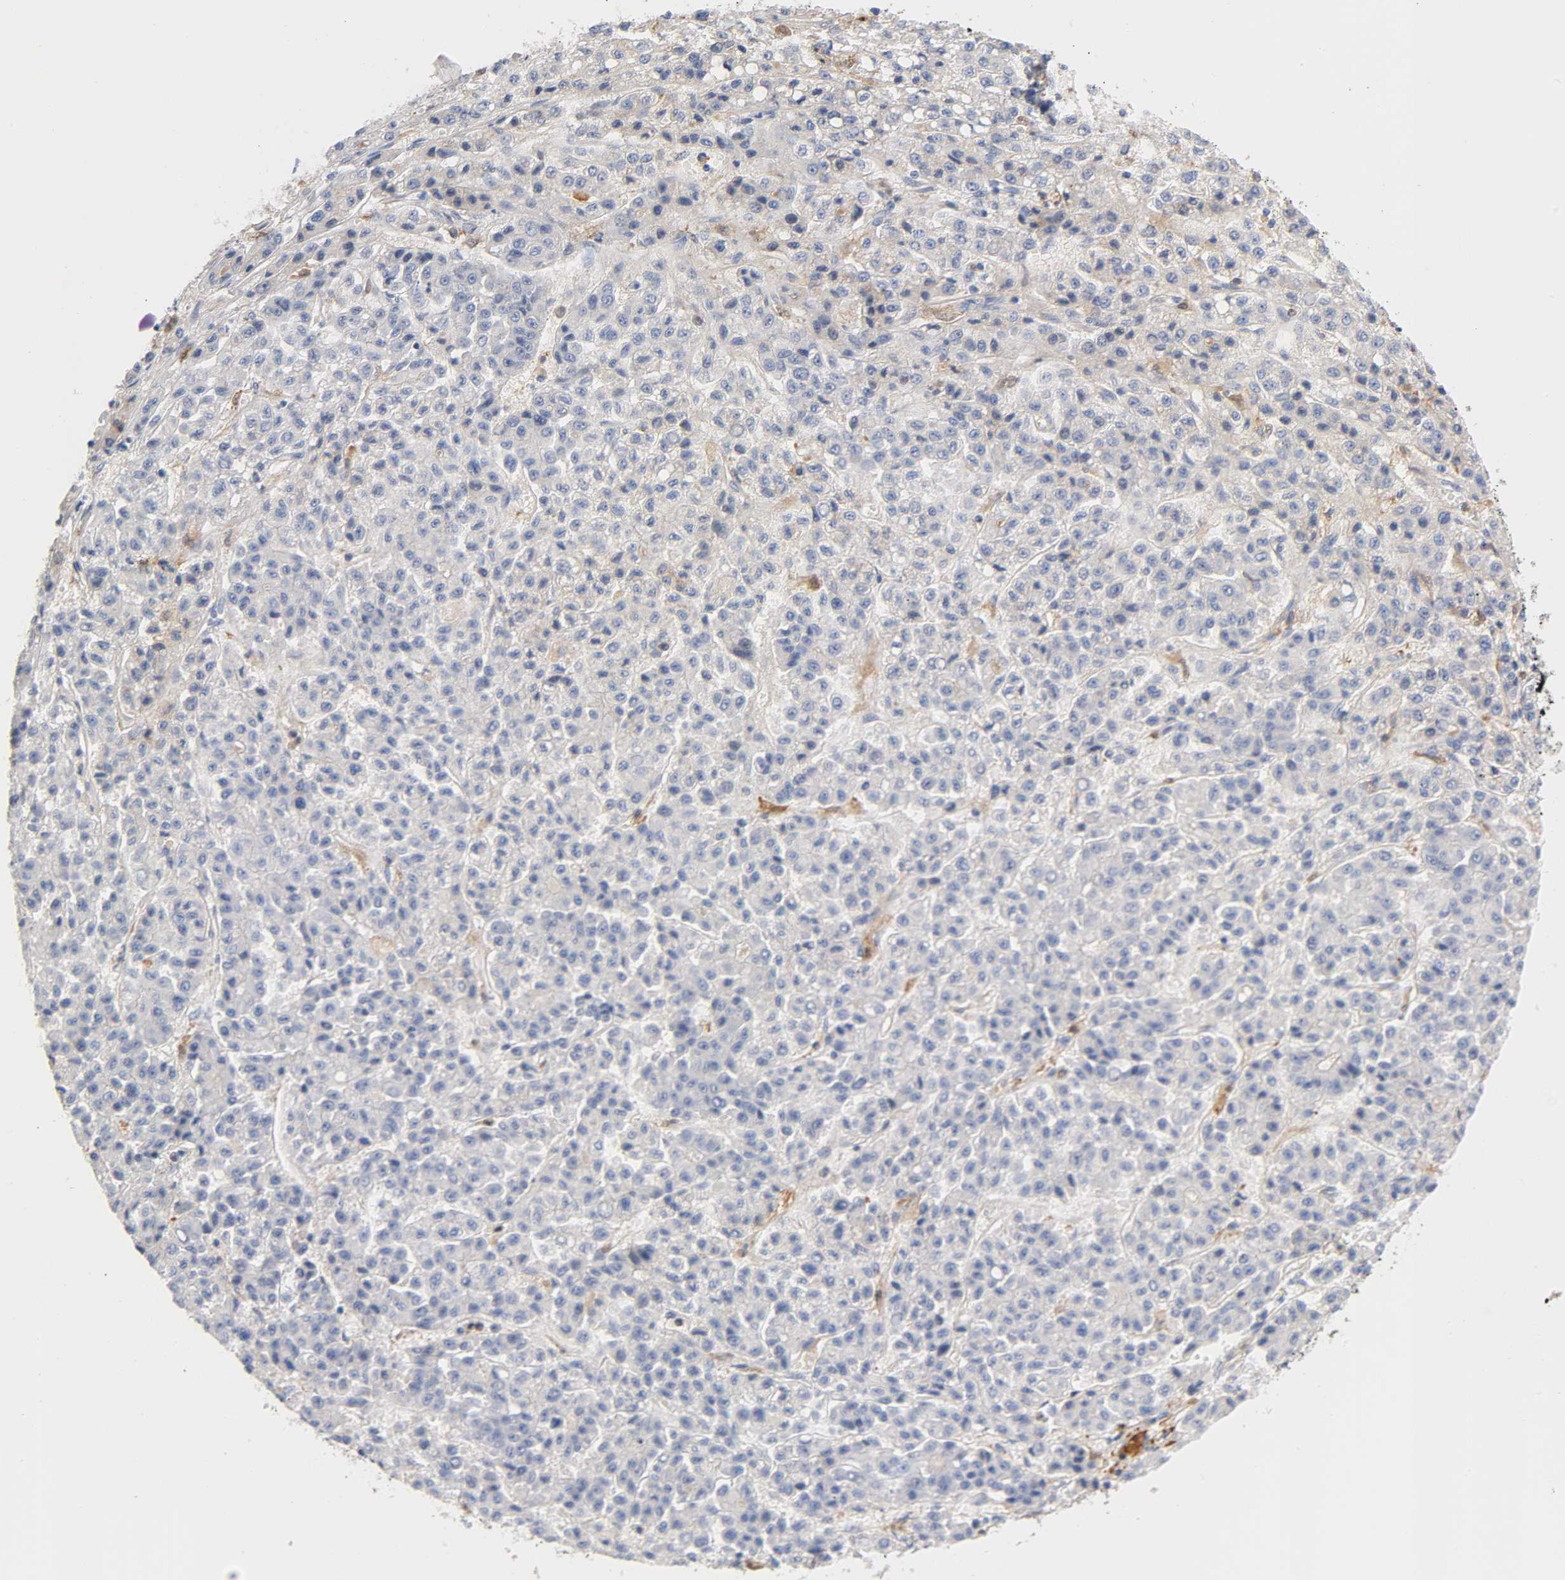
{"staining": {"intensity": "negative", "quantity": "none", "location": "none"}, "tissue": "liver cancer", "cell_type": "Tumor cells", "image_type": "cancer", "snomed": [{"axis": "morphology", "description": "Carcinoma, Hepatocellular, NOS"}, {"axis": "topography", "description": "Liver"}], "caption": "This is a image of immunohistochemistry (IHC) staining of liver cancer (hepatocellular carcinoma), which shows no positivity in tumor cells. (Brightfield microscopy of DAB (3,3'-diaminobenzidine) immunohistochemistry (IHC) at high magnification).", "gene": "IL18", "patient": {"sex": "male", "age": 70}}